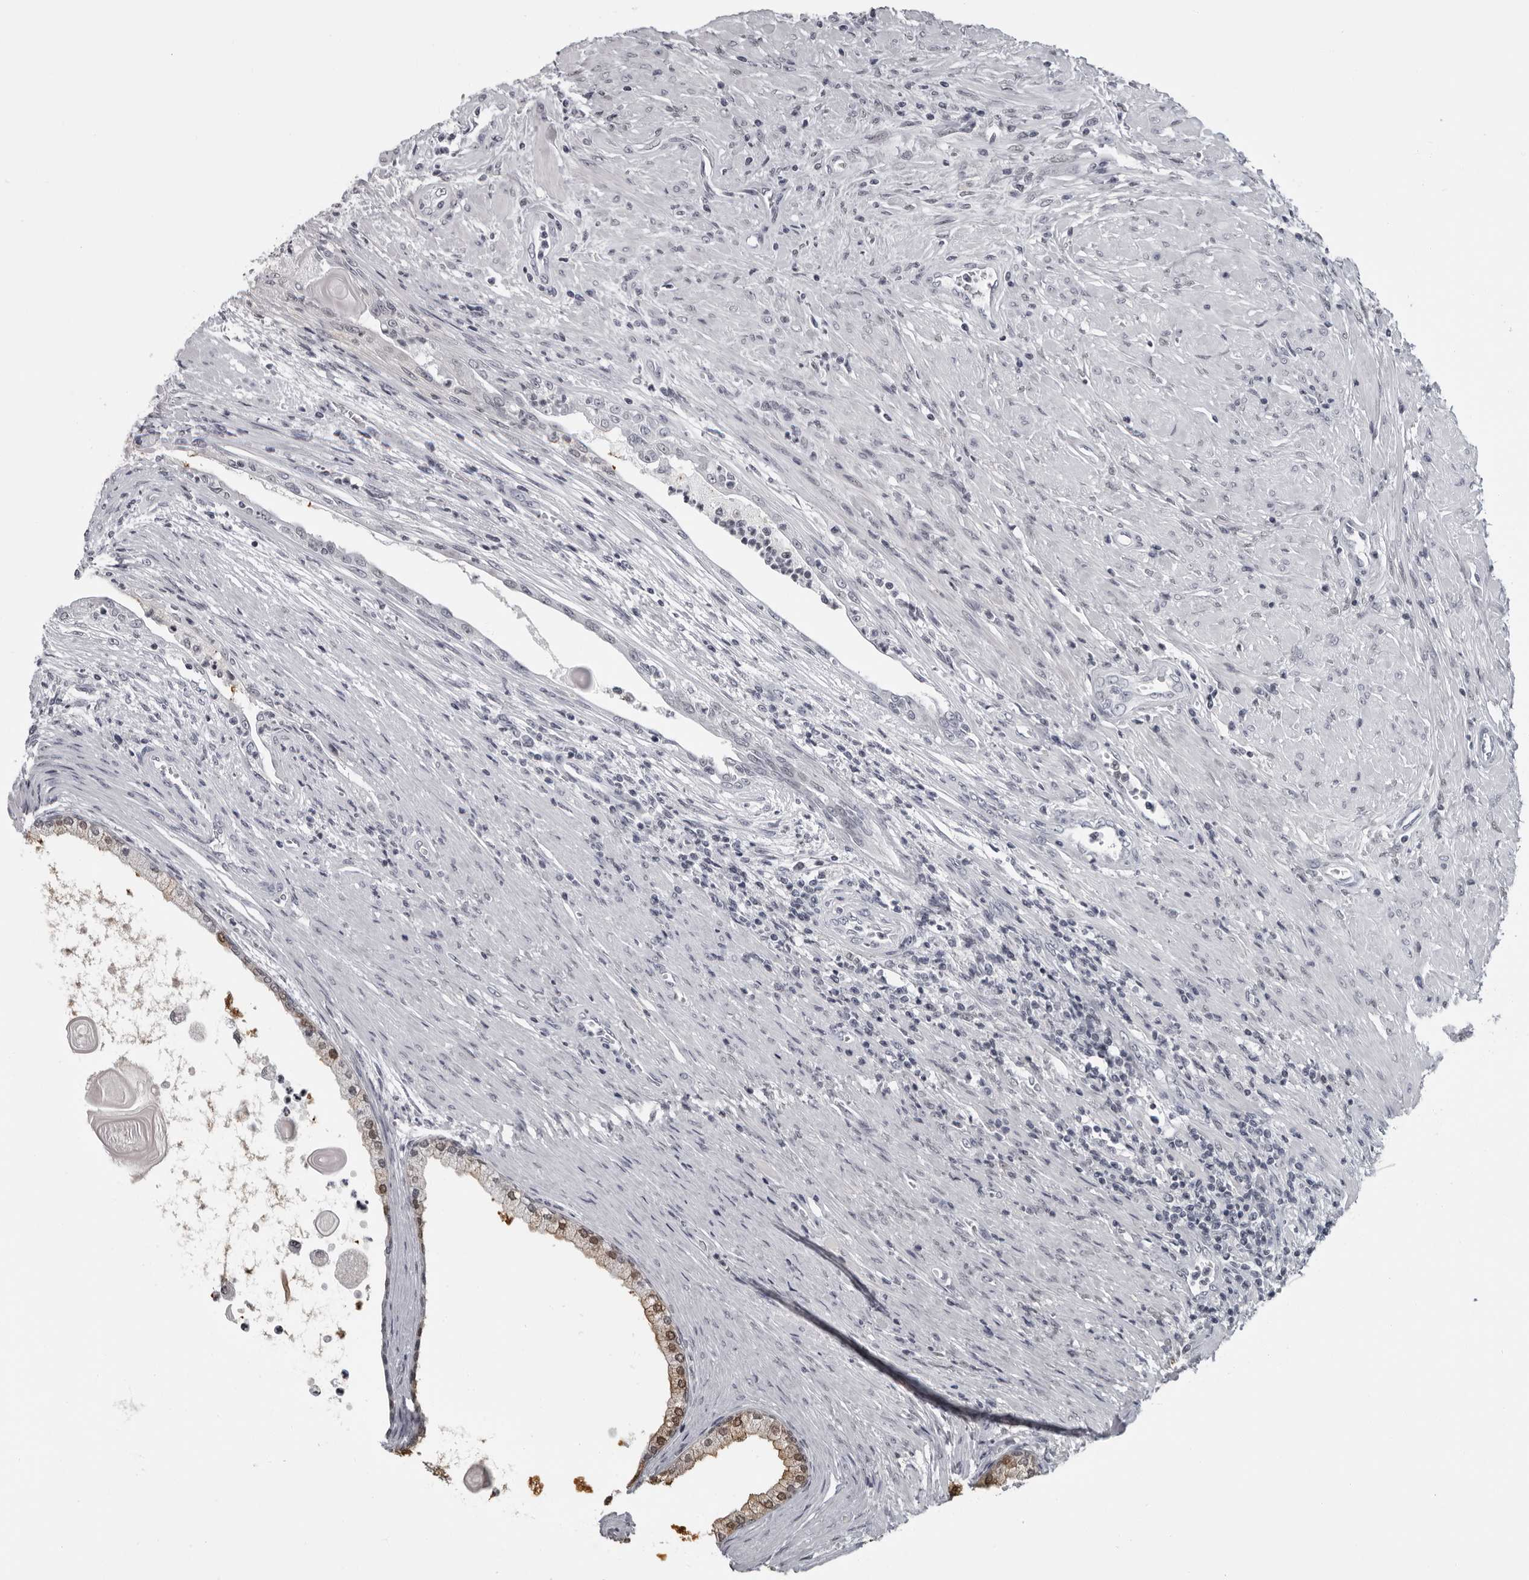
{"staining": {"intensity": "moderate", "quantity": "25%-75%", "location": "nuclear"}, "tissue": "prostate cancer", "cell_type": "Tumor cells", "image_type": "cancer", "snomed": [{"axis": "morphology", "description": "Normal tissue, NOS"}, {"axis": "morphology", "description": "Adenocarcinoma, Low grade"}, {"axis": "topography", "description": "Prostate"}, {"axis": "topography", "description": "Peripheral nerve tissue"}], "caption": "Prostate adenocarcinoma (low-grade) stained for a protein reveals moderate nuclear positivity in tumor cells.", "gene": "LZIC", "patient": {"sex": "male", "age": 71}}